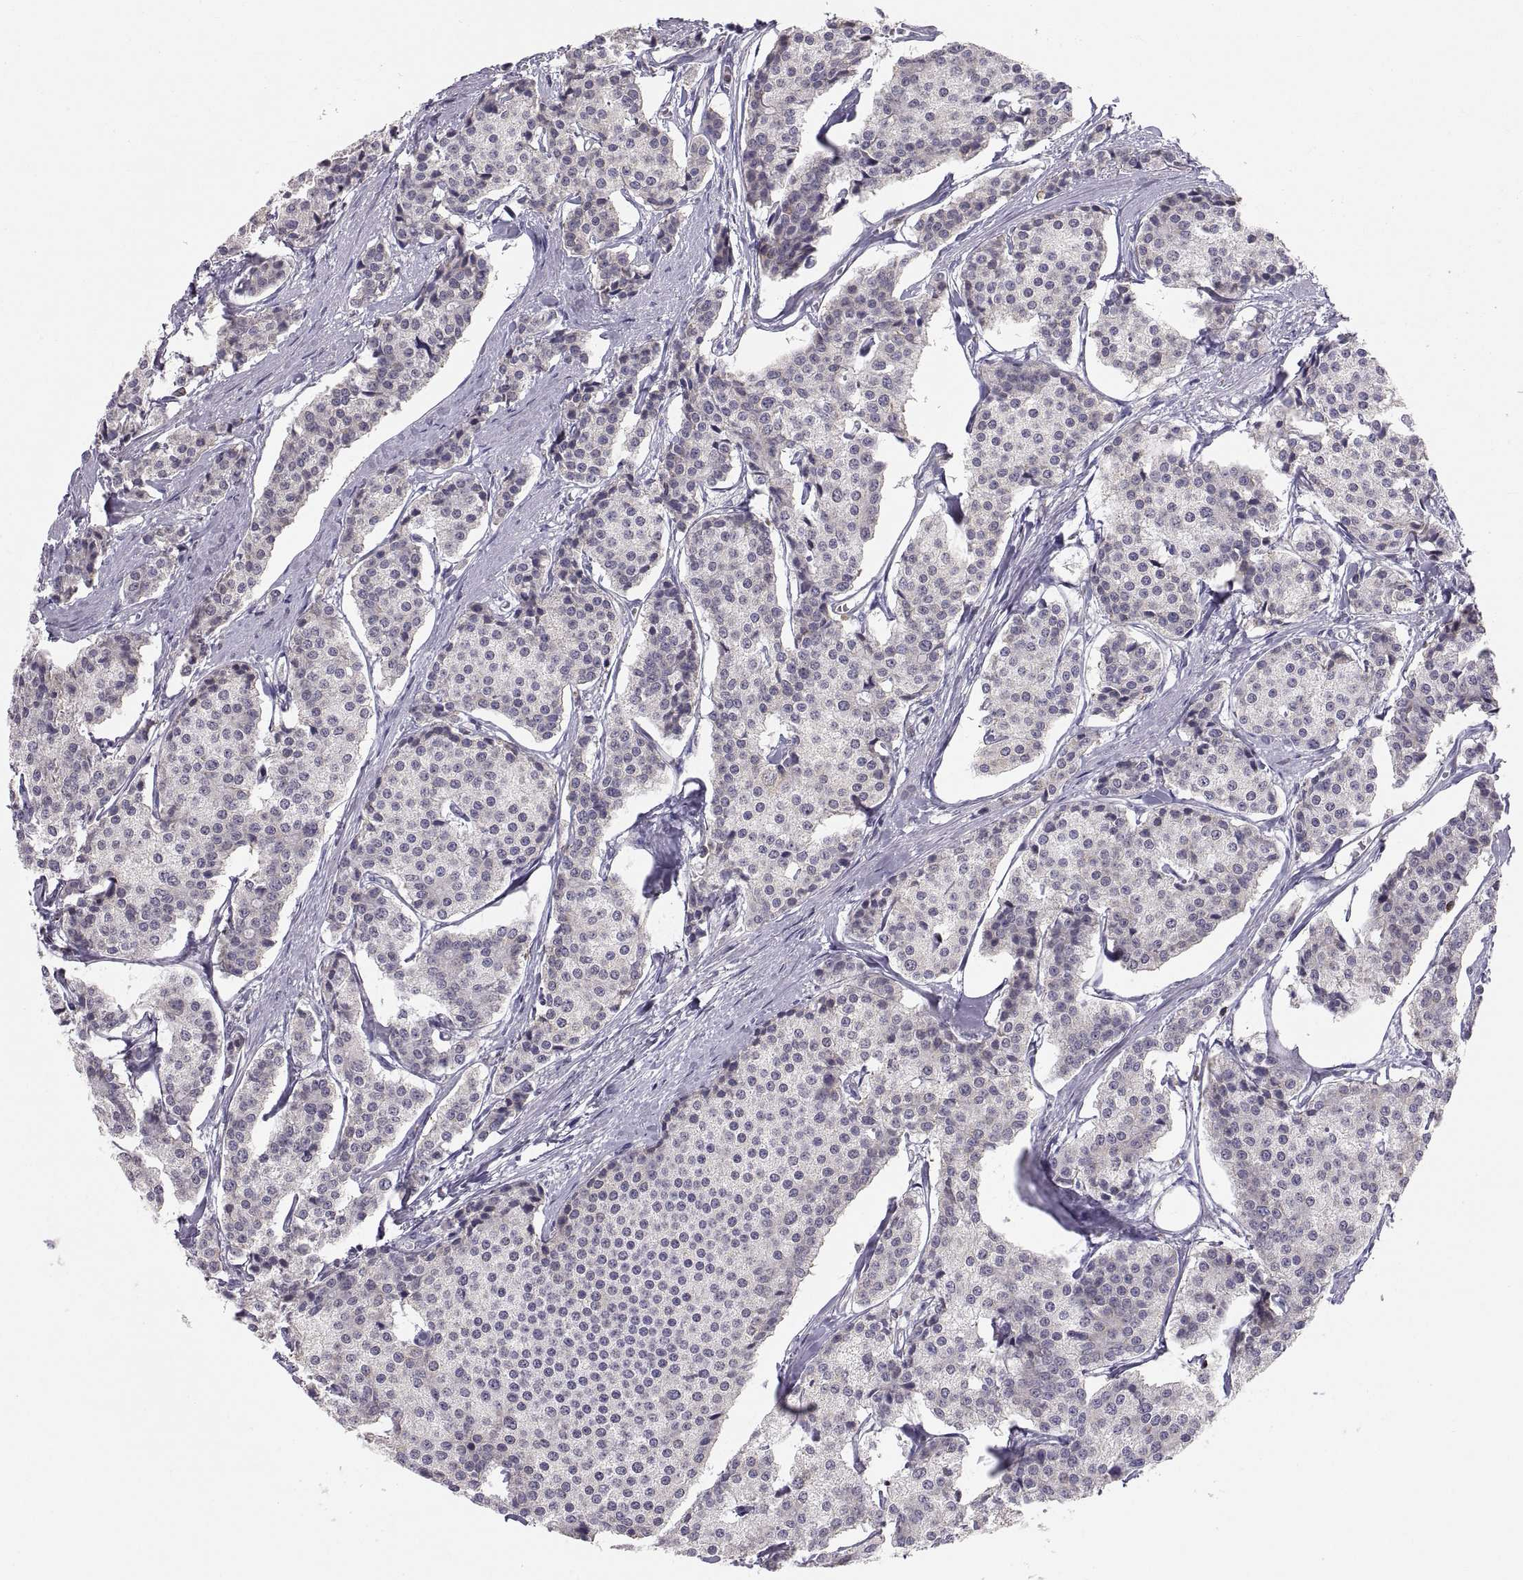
{"staining": {"intensity": "negative", "quantity": "none", "location": "none"}, "tissue": "carcinoid", "cell_type": "Tumor cells", "image_type": "cancer", "snomed": [{"axis": "morphology", "description": "Carcinoid, malignant, NOS"}, {"axis": "topography", "description": "Small intestine"}], "caption": "This is an immunohistochemistry (IHC) photomicrograph of human carcinoid. There is no positivity in tumor cells.", "gene": "ERO1A", "patient": {"sex": "female", "age": 65}}